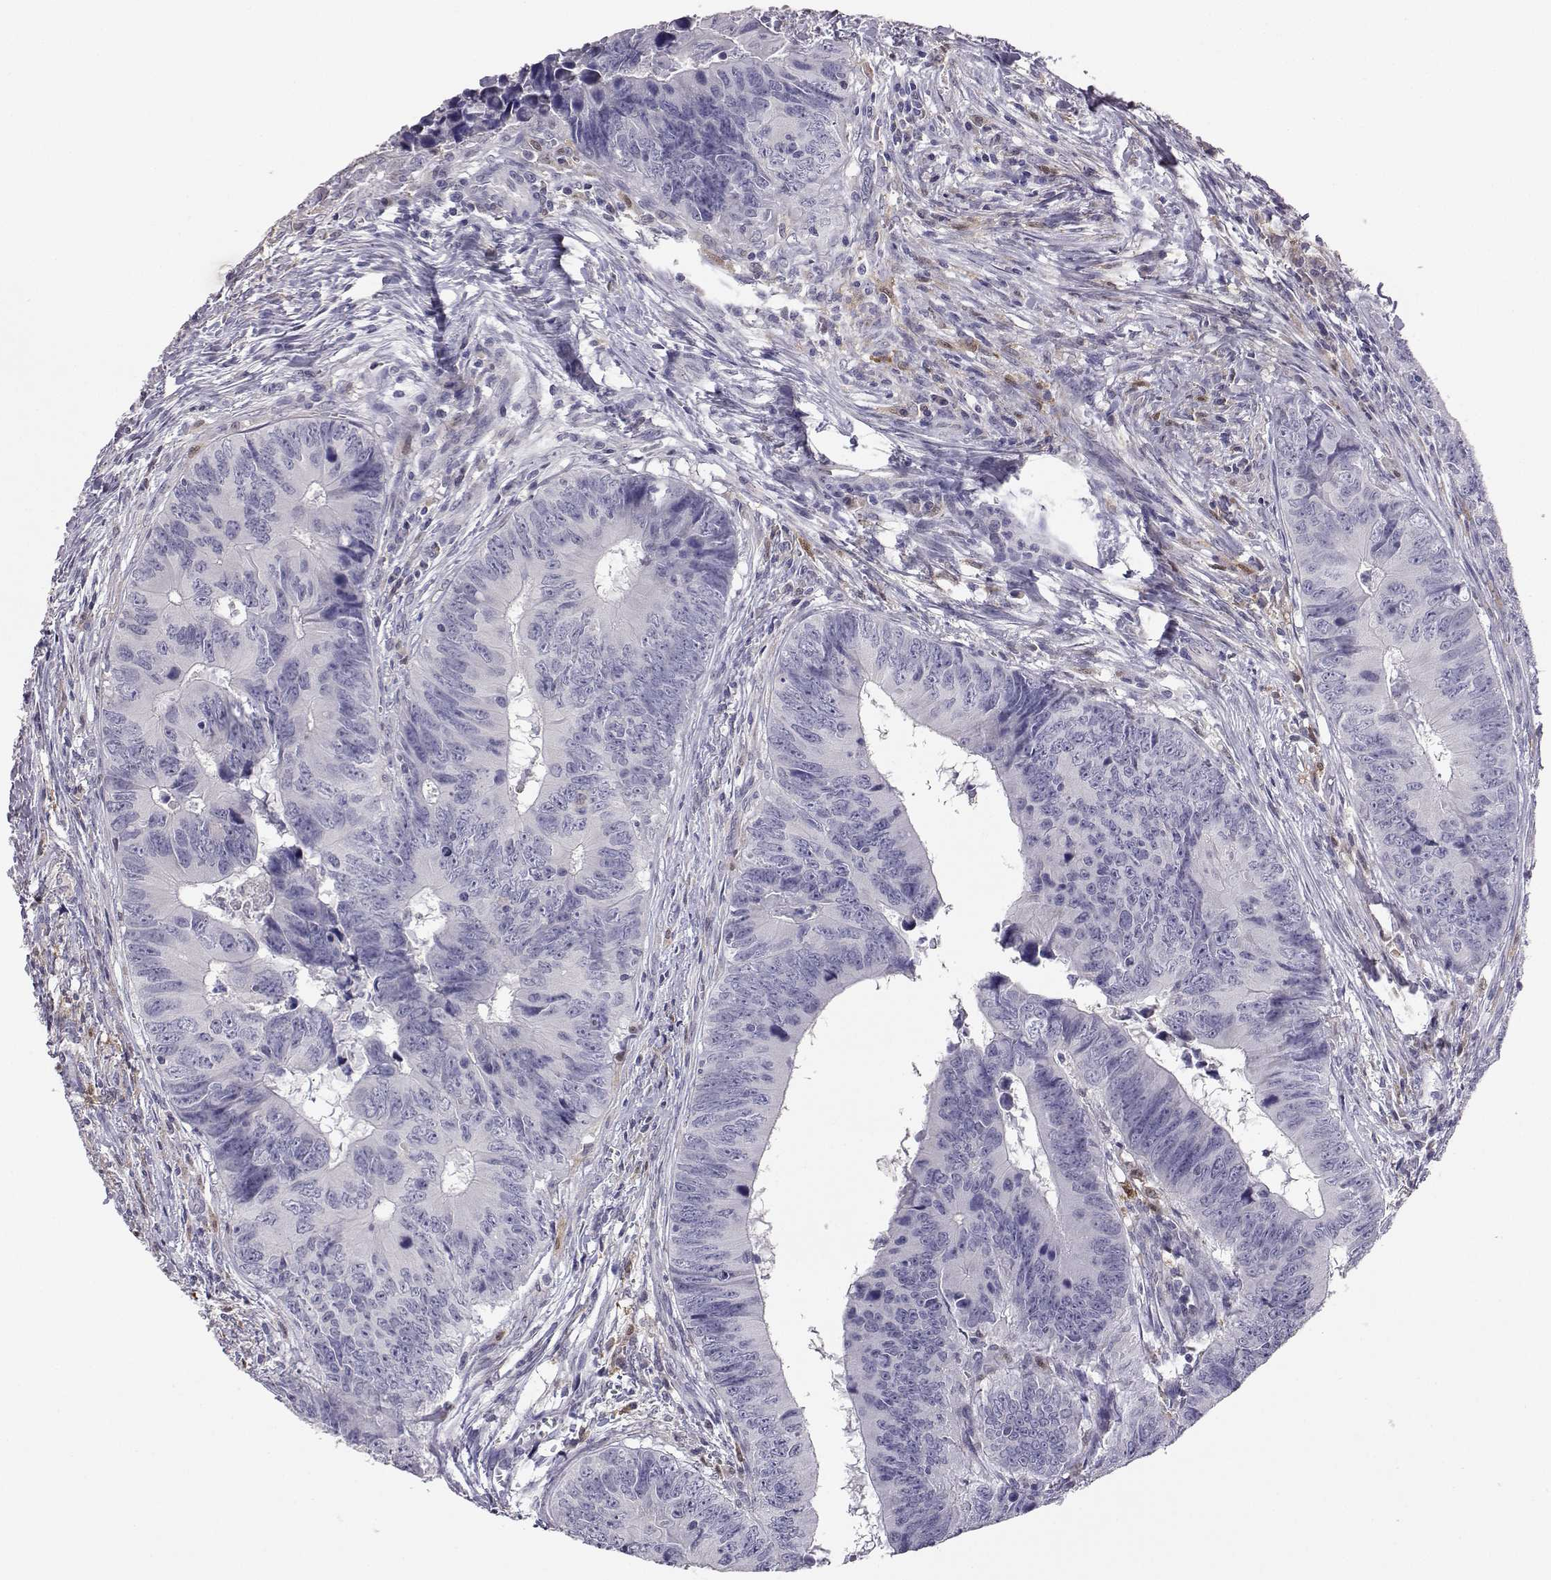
{"staining": {"intensity": "negative", "quantity": "none", "location": "none"}, "tissue": "colorectal cancer", "cell_type": "Tumor cells", "image_type": "cancer", "snomed": [{"axis": "morphology", "description": "Adenocarcinoma, NOS"}, {"axis": "topography", "description": "Colon"}], "caption": "The photomicrograph reveals no significant staining in tumor cells of adenocarcinoma (colorectal).", "gene": "AKR1B1", "patient": {"sex": "female", "age": 82}}